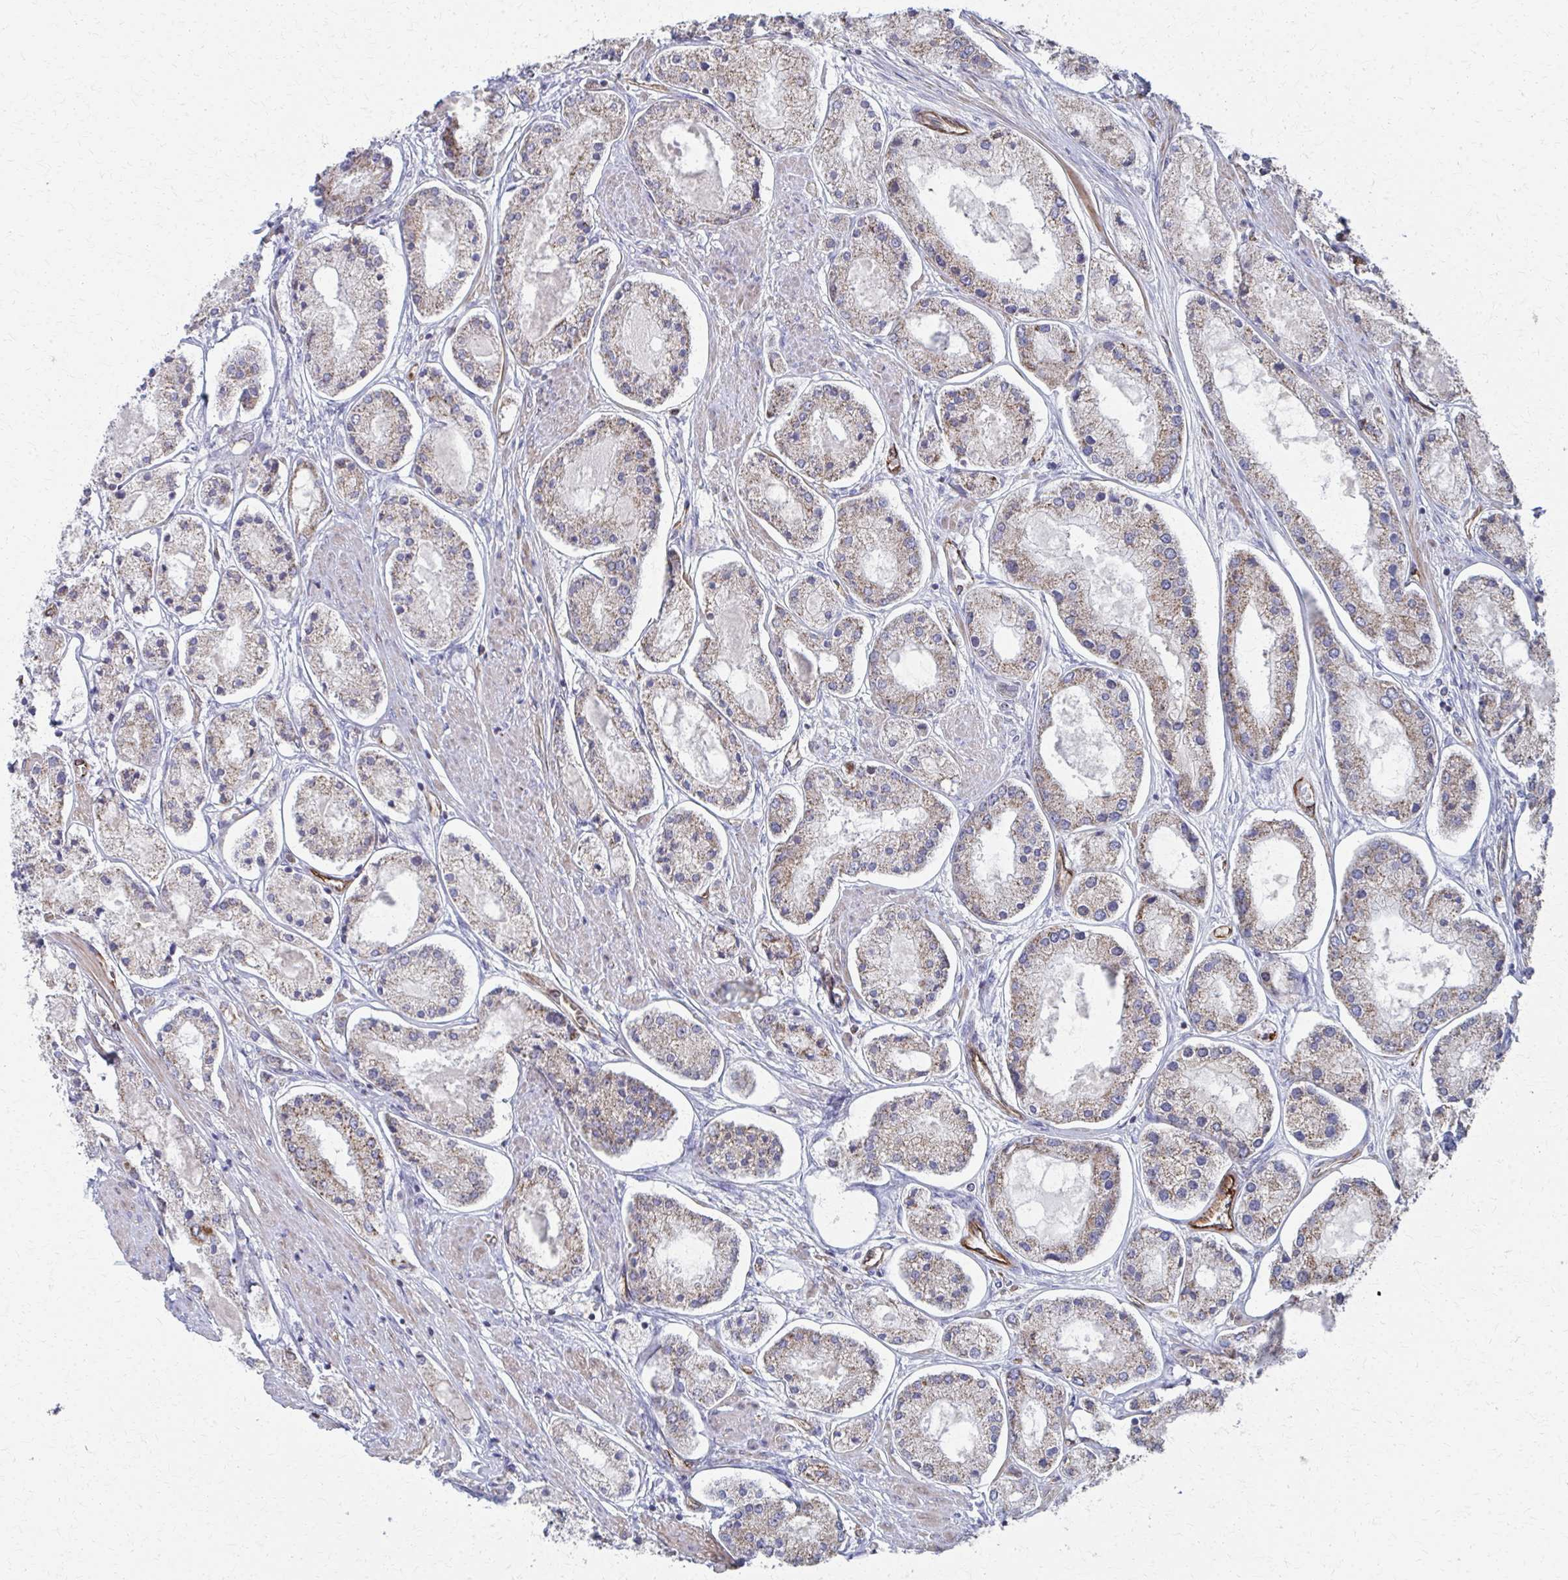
{"staining": {"intensity": "weak", "quantity": "25%-75%", "location": "cytoplasmic/membranous"}, "tissue": "prostate cancer", "cell_type": "Tumor cells", "image_type": "cancer", "snomed": [{"axis": "morphology", "description": "Adenocarcinoma, High grade"}, {"axis": "topography", "description": "Prostate"}], "caption": "Prostate cancer (adenocarcinoma (high-grade)) was stained to show a protein in brown. There is low levels of weak cytoplasmic/membranous positivity in approximately 25%-75% of tumor cells. The staining was performed using DAB (3,3'-diaminobenzidine) to visualize the protein expression in brown, while the nuclei were stained in blue with hematoxylin (Magnification: 20x).", "gene": "FAHD1", "patient": {"sex": "male", "age": 66}}